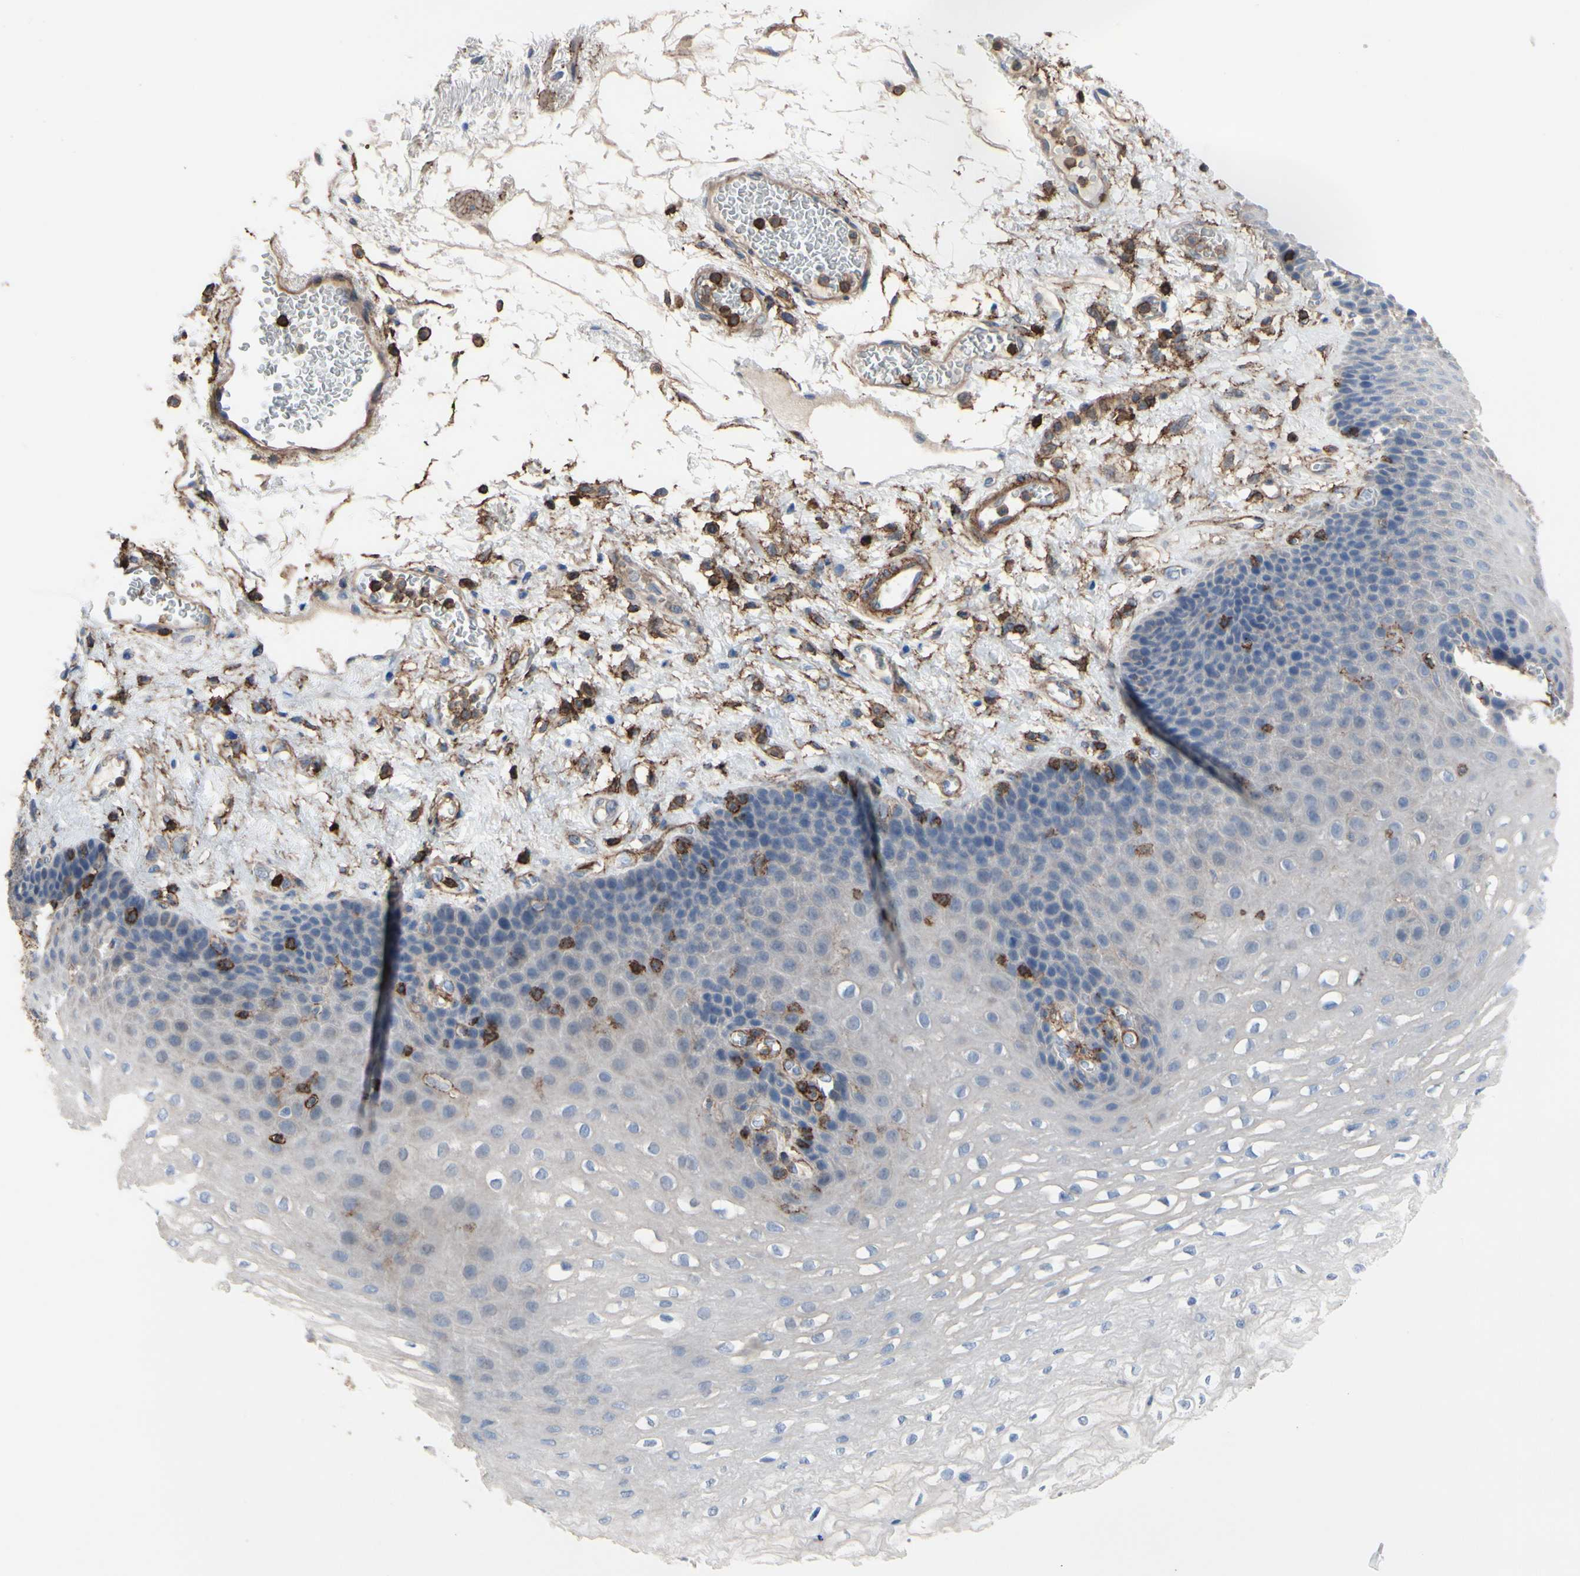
{"staining": {"intensity": "negative", "quantity": "none", "location": "none"}, "tissue": "esophagus", "cell_type": "Squamous epithelial cells", "image_type": "normal", "snomed": [{"axis": "morphology", "description": "Normal tissue, NOS"}, {"axis": "topography", "description": "Esophagus"}], "caption": "Image shows no protein positivity in squamous epithelial cells of normal esophagus. (DAB immunohistochemistry visualized using brightfield microscopy, high magnification).", "gene": "ANXA6", "patient": {"sex": "female", "age": 72}}